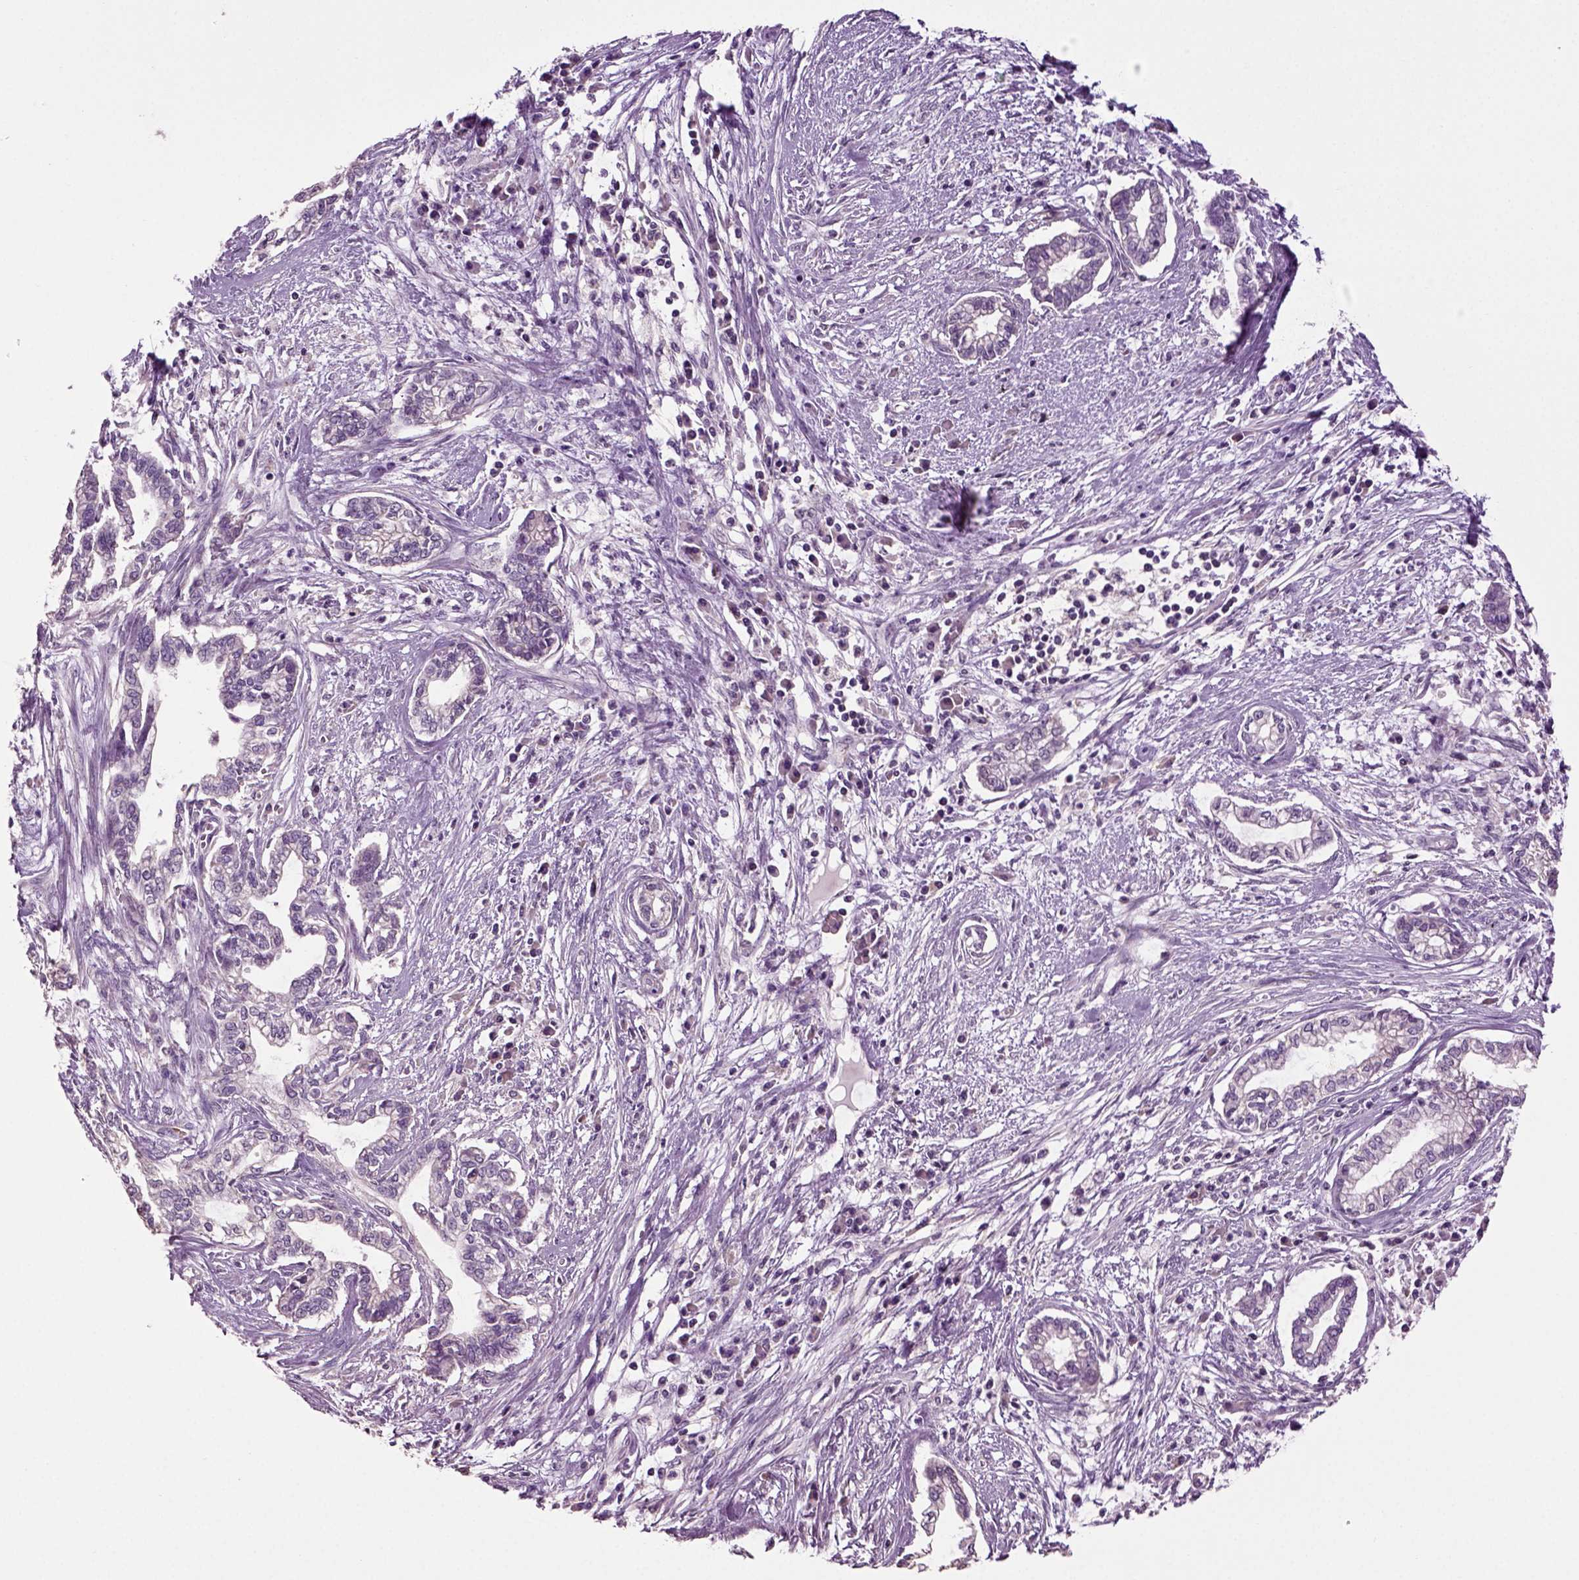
{"staining": {"intensity": "negative", "quantity": "none", "location": "none"}, "tissue": "cervical cancer", "cell_type": "Tumor cells", "image_type": "cancer", "snomed": [{"axis": "morphology", "description": "Adenocarcinoma, NOS"}, {"axis": "topography", "description": "Cervix"}], "caption": "Tumor cells are negative for protein expression in human adenocarcinoma (cervical).", "gene": "DEFB118", "patient": {"sex": "female", "age": 62}}